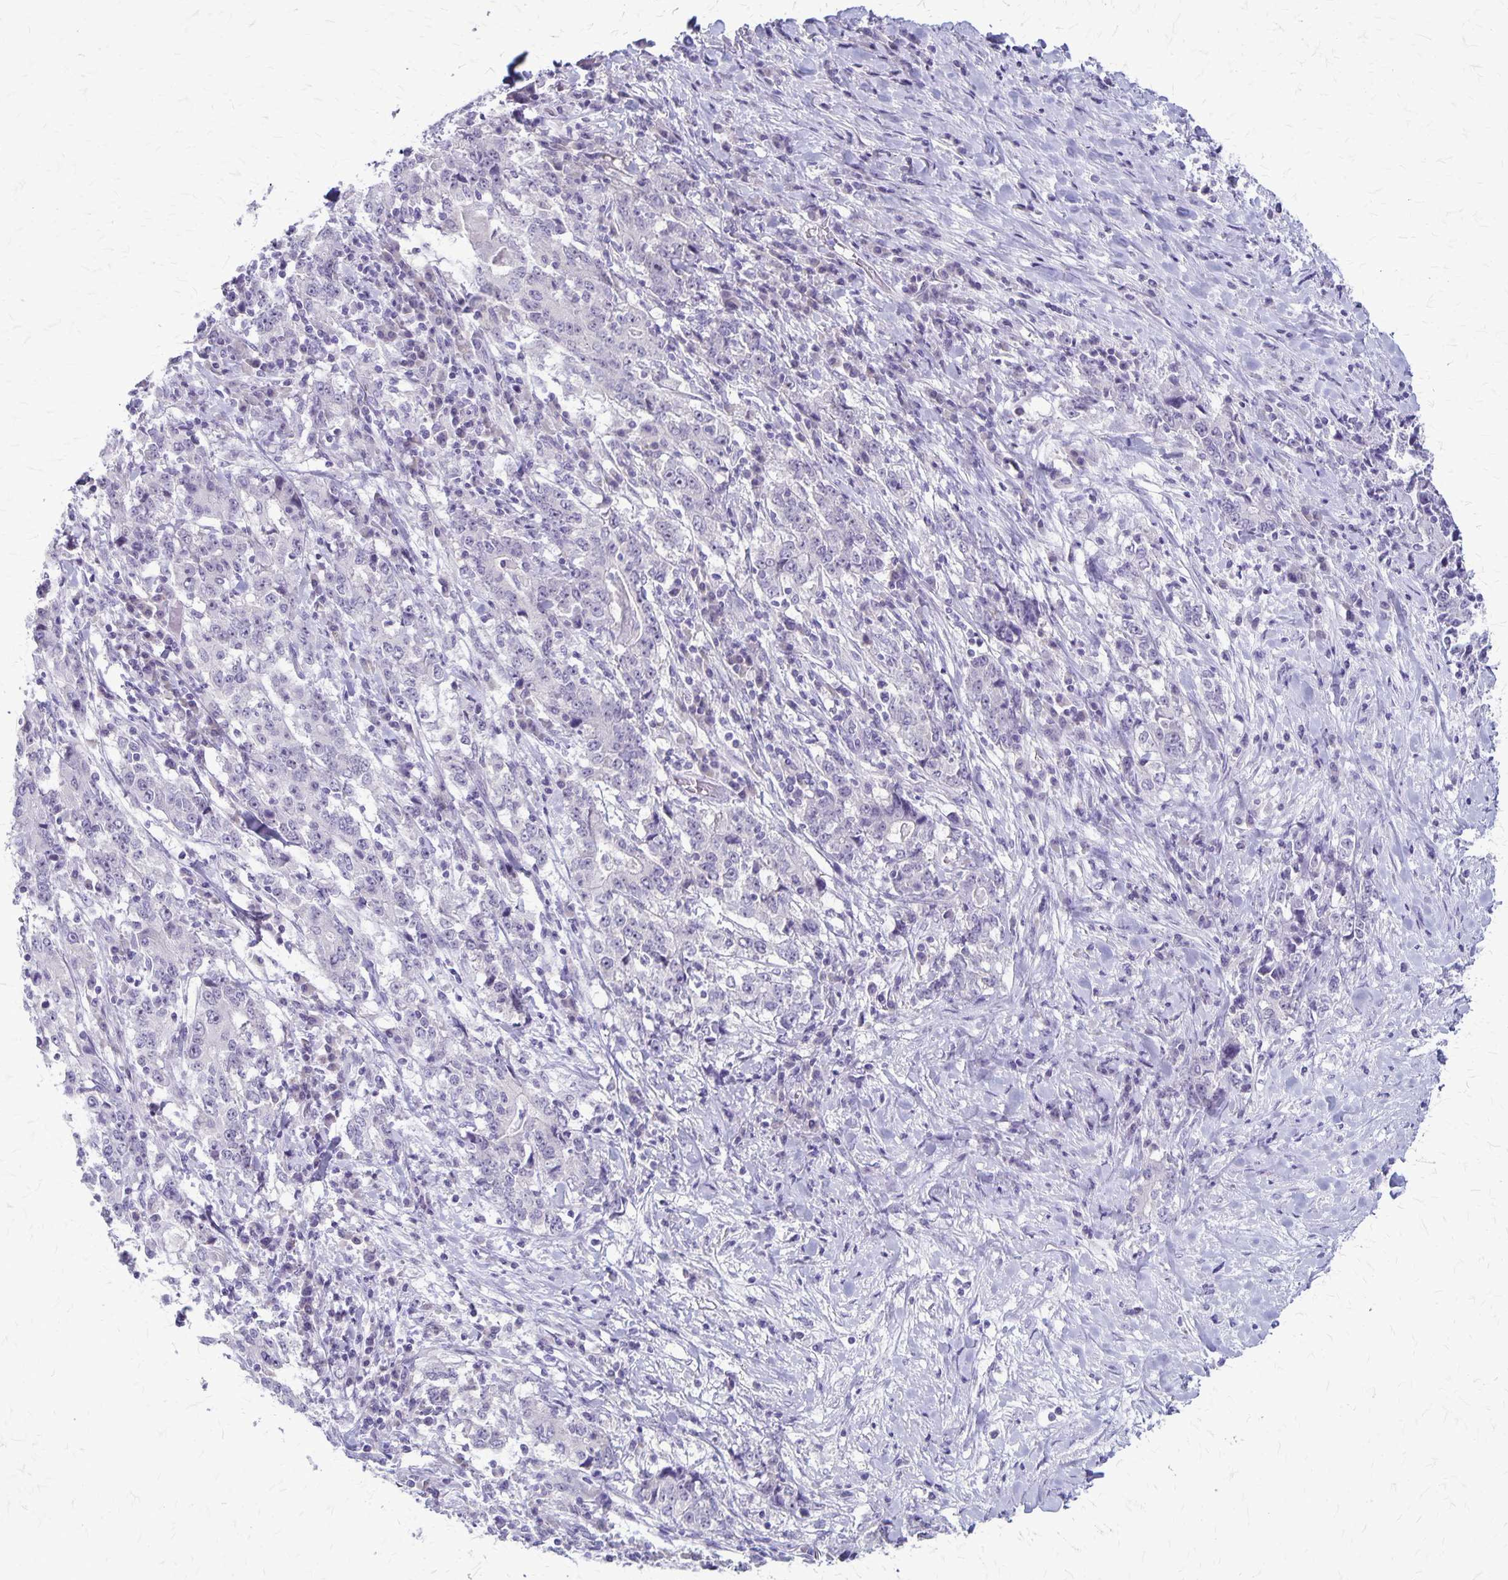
{"staining": {"intensity": "negative", "quantity": "none", "location": "none"}, "tissue": "stomach cancer", "cell_type": "Tumor cells", "image_type": "cancer", "snomed": [{"axis": "morphology", "description": "Normal tissue, NOS"}, {"axis": "morphology", "description": "Adenocarcinoma, NOS"}, {"axis": "topography", "description": "Stomach, upper"}, {"axis": "topography", "description": "Stomach"}], "caption": "A photomicrograph of human adenocarcinoma (stomach) is negative for staining in tumor cells.", "gene": "PLXNB3", "patient": {"sex": "male", "age": 59}}